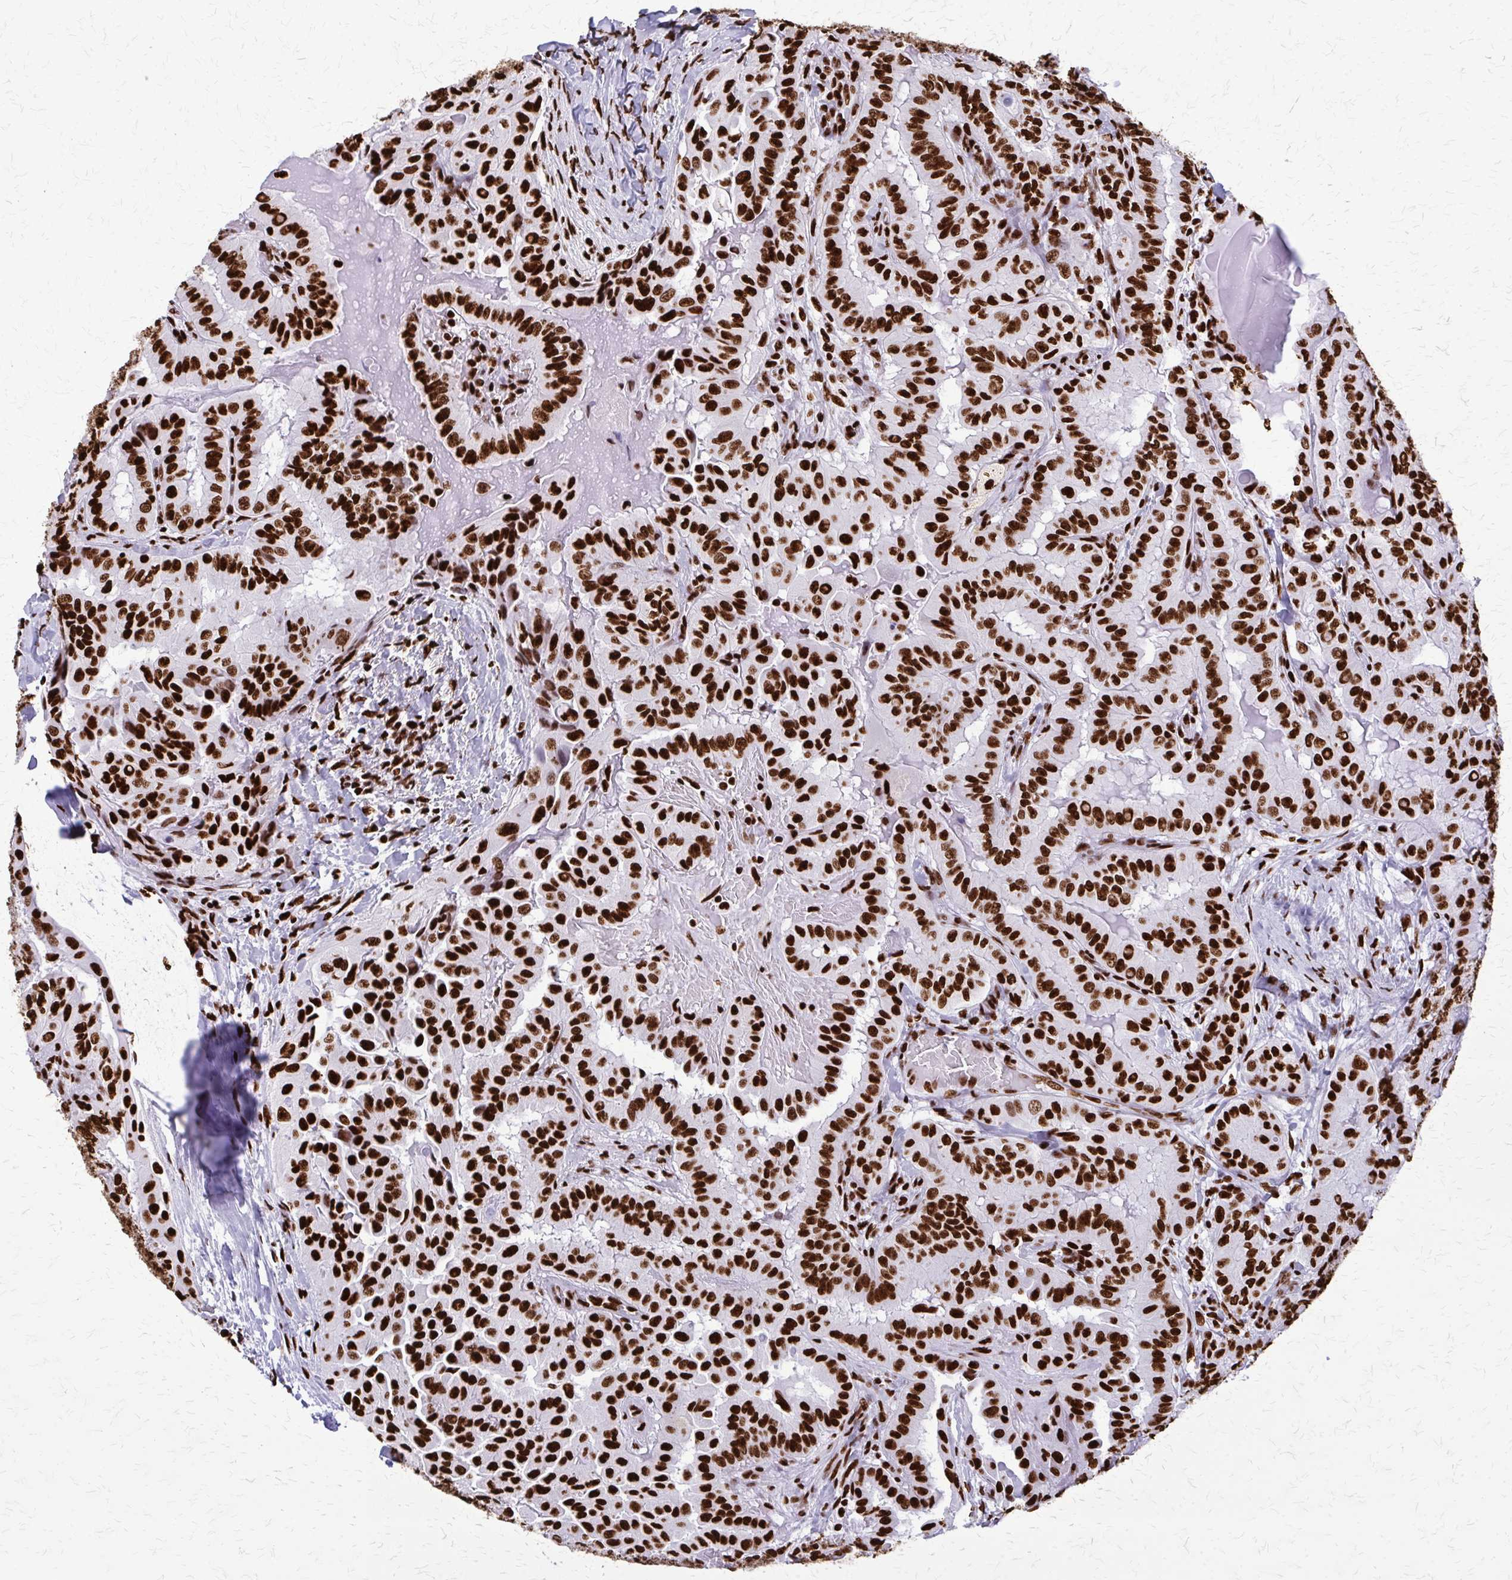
{"staining": {"intensity": "strong", "quantity": ">75%", "location": "nuclear"}, "tissue": "thyroid cancer", "cell_type": "Tumor cells", "image_type": "cancer", "snomed": [{"axis": "morphology", "description": "Papillary adenocarcinoma, NOS"}, {"axis": "topography", "description": "Thyroid gland"}], "caption": "Human papillary adenocarcinoma (thyroid) stained with a protein marker reveals strong staining in tumor cells.", "gene": "SFPQ", "patient": {"sex": "female", "age": 68}}